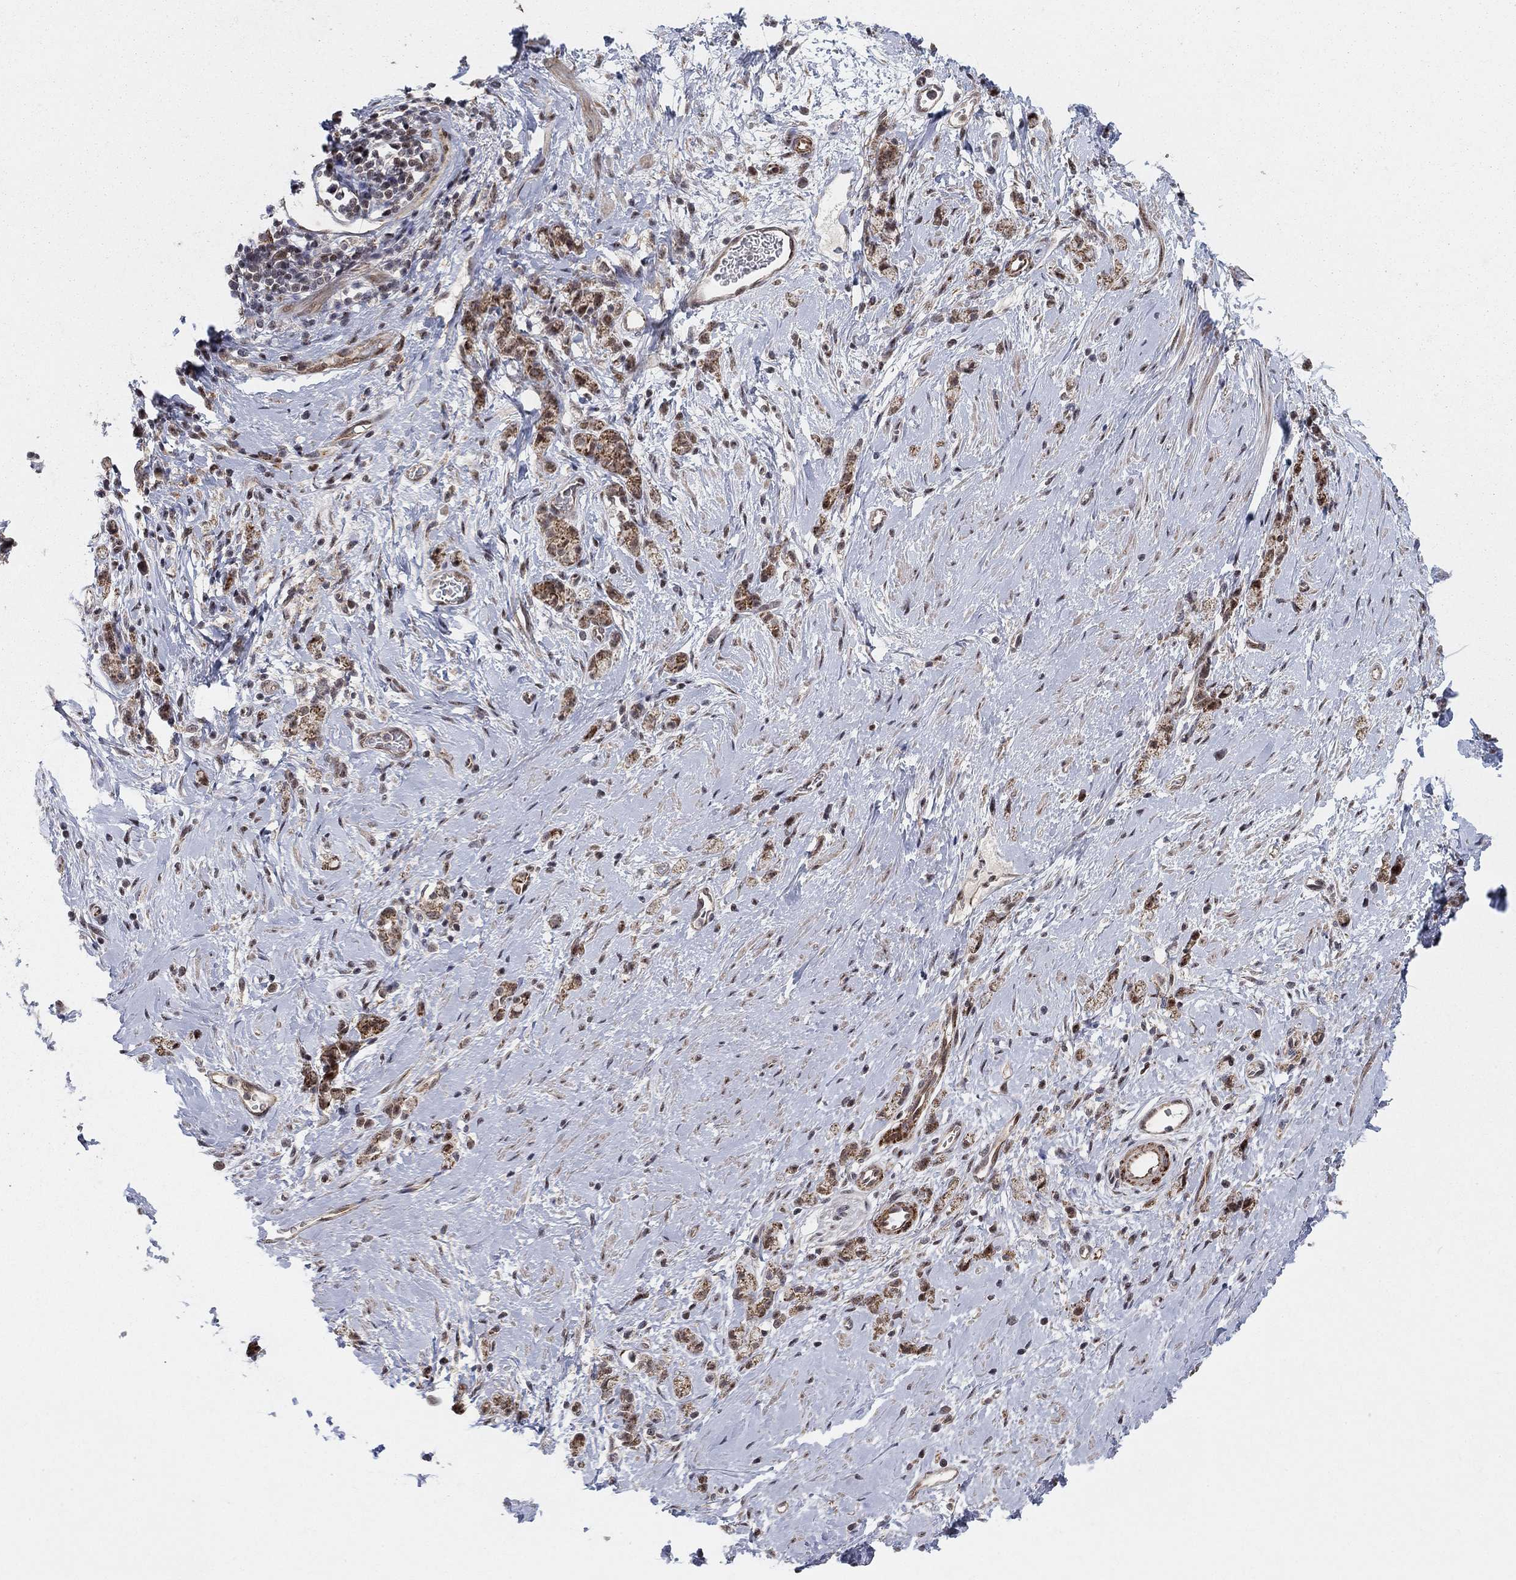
{"staining": {"intensity": "moderate", "quantity": ">75%", "location": "cytoplasmic/membranous"}, "tissue": "stomach cancer", "cell_type": "Tumor cells", "image_type": "cancer", "snomed": [{"axis": "morphology", "description": "Adenocarcinoma, NOS"}, {"axis": "topography", "description": "Stomach"}], "caption": "Immunohistochemical staining of human stomach cancer (adenocarcinoma) demonstrates medium levels of moderate cytoplasmic/membranous protein positivity in approximately >75% of tumor cells.", "gene": "ZNF395", "patient": {"sex": "male", "age": 58}}